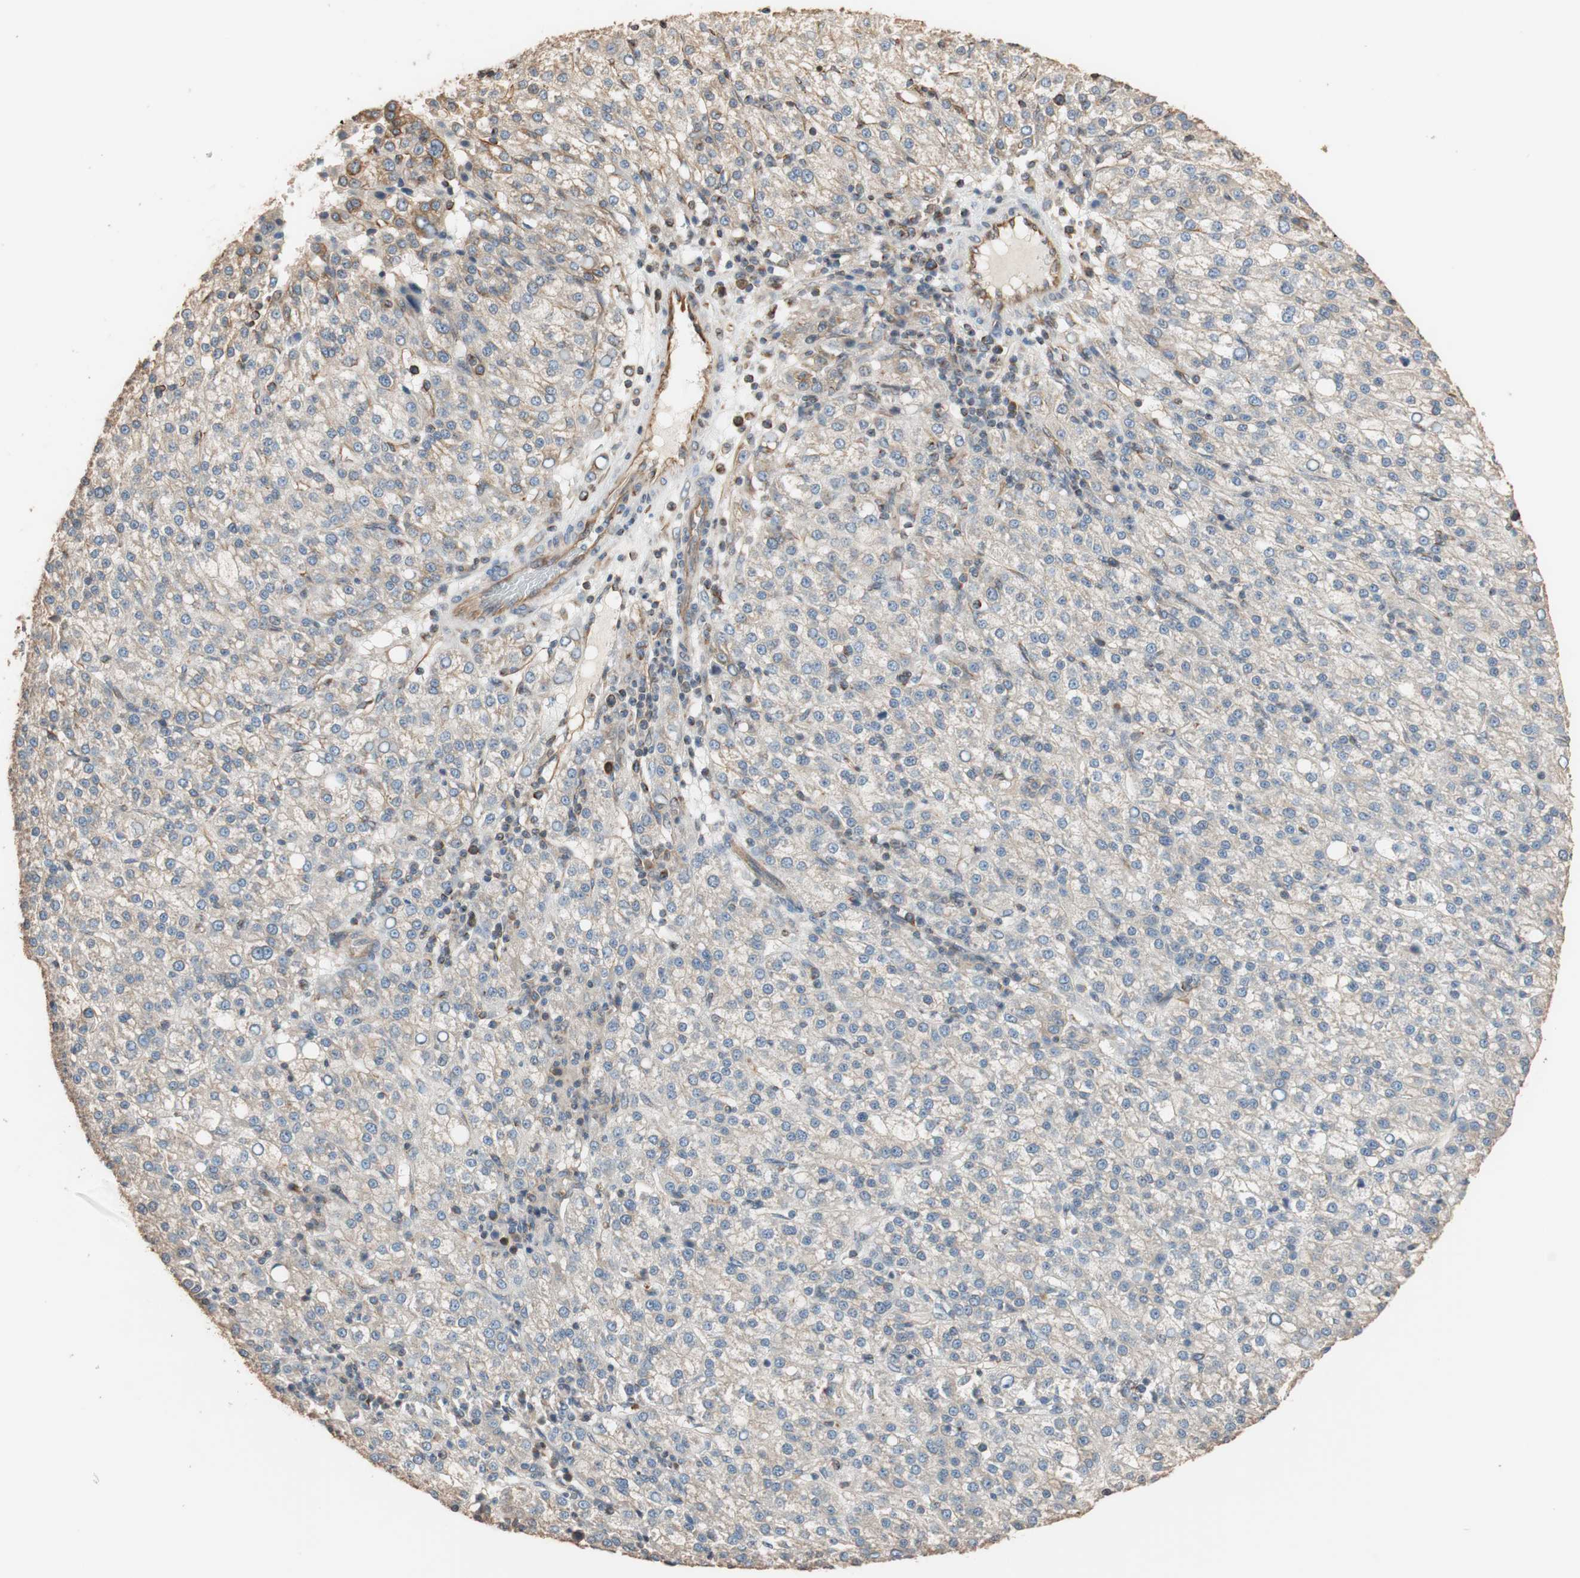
{"staining": {"intensity": "weak", "quantity": ">75%", "location": "cytoplasmic/membranous"}, "tissue": "liver cancer", "cell_type": "Tumor cells", "image_type": "cancer", "snomed": [{"axis": "morphology", "description": "Carcinoma, Hepatocellular, NOS"}, {"axis": "topography", "description": "Liver"}], "caption": "Immunohistochemistry image of neoplastic tissue: human liver hepatocellular carcinoma stained using immunohistochemistry (IHC) shows low levels of weak protein expression localized specifically in the cytoplasmic/membranous of tumor cells, appearing as a cytoplasmic/membranous brown color.", "gene": "TUBB", "patient": {"sex": "female", "age": 58}}